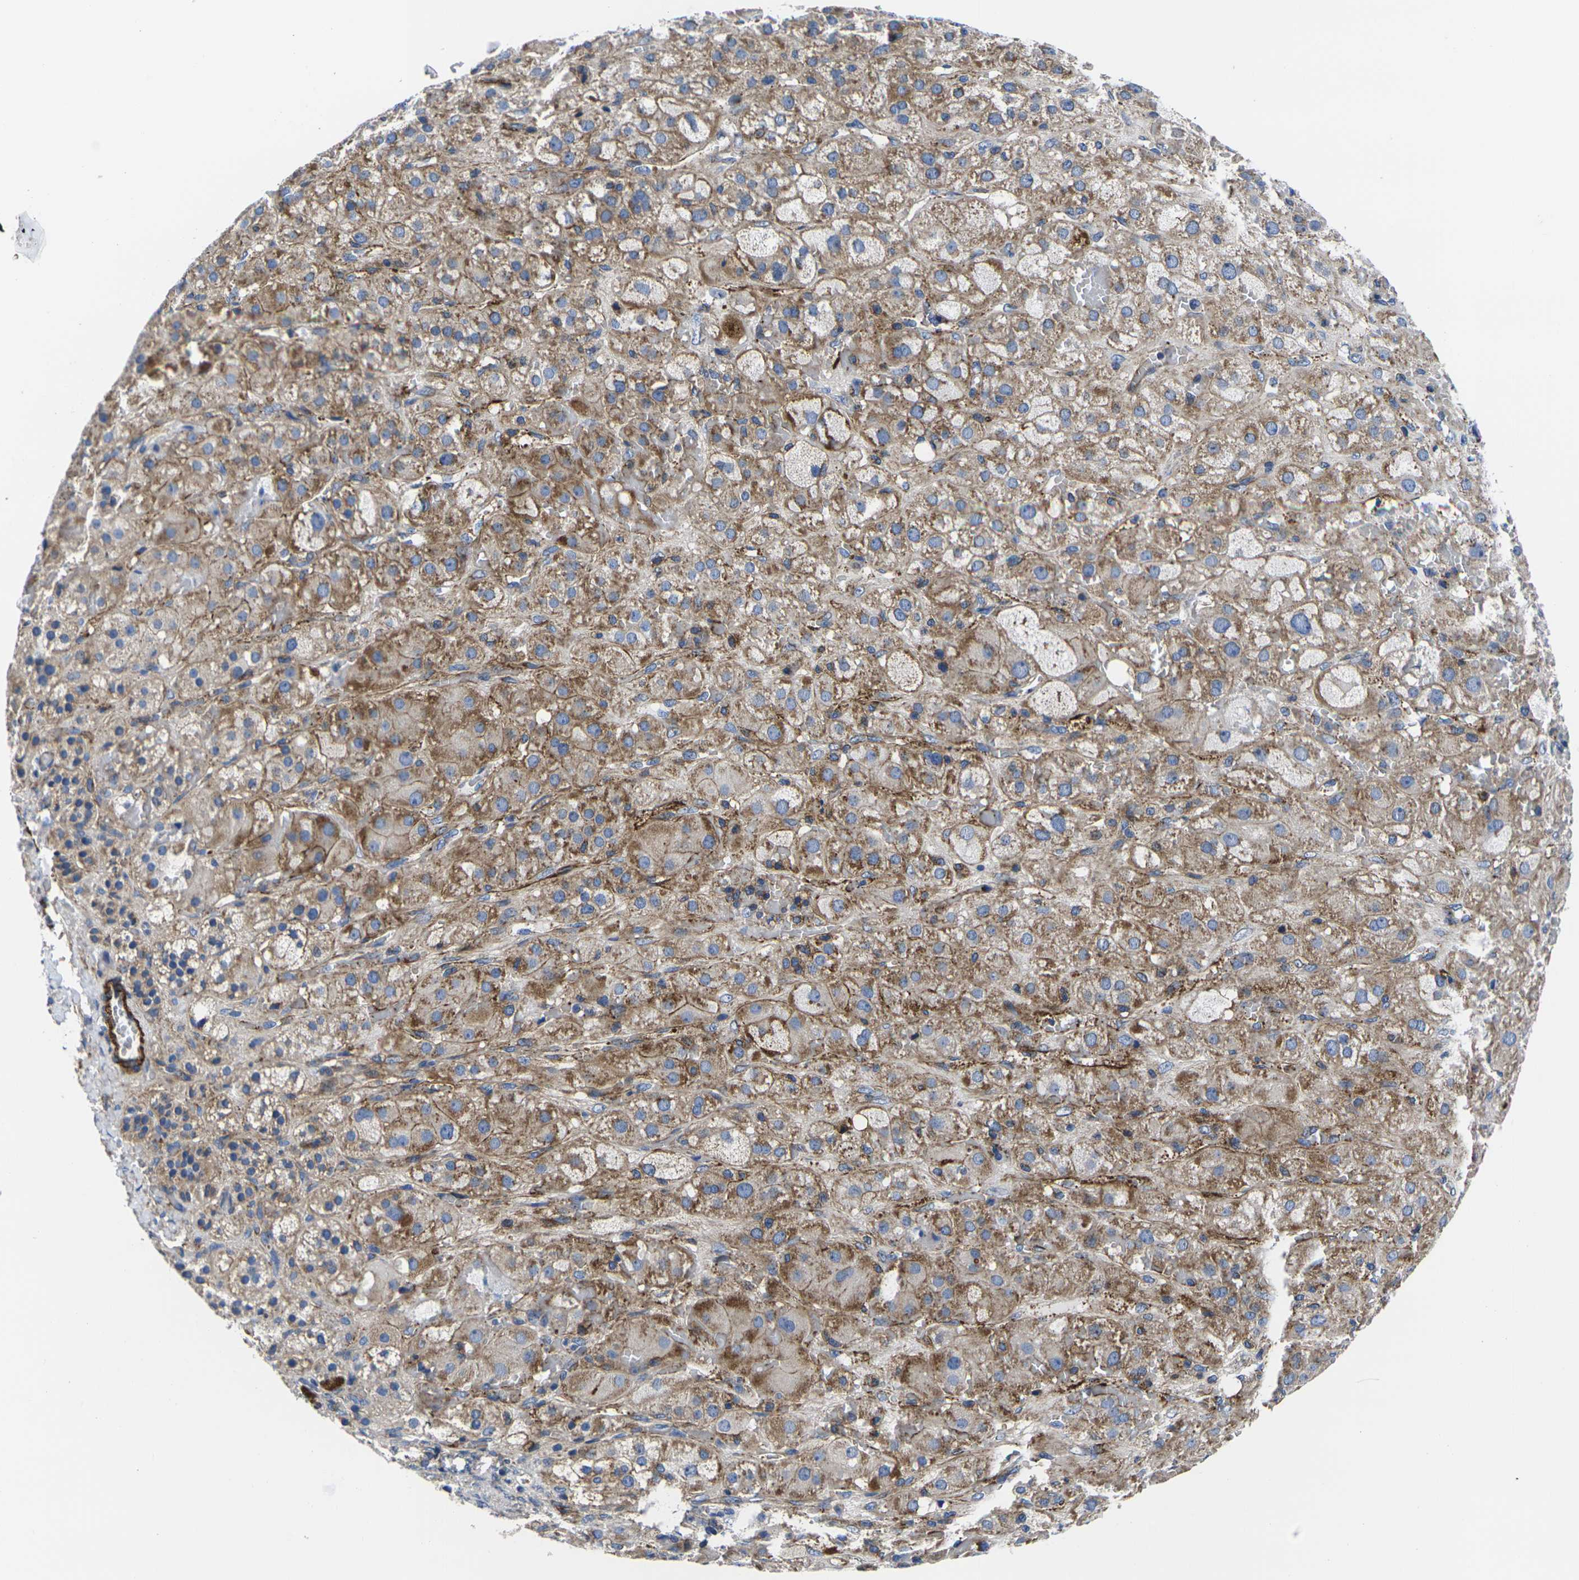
{"staining": {"intensity": "moderate", "quantity": ">75%", "location": "cytoplasmic/membranous"}, "tissue": "adrenal gland", "cell_type": "Glandular cells", "image_type": "normal", "snomed": [{"axis": "morphology", "description": "Normal tissue, NOS"}, {"axis": "topography", "description": "Adrenal gland"}], "caption": "The image reveals immunohistochemical staining of unremarkable adrenal gland. There is moderate cytoplasmic/membranous staining is seen in approximately >75% of glandular cells. (Brightfield microscopy of DAB IHC at high magnification).", "gene": "GPR4", "patient": {"sex": "female", "age": 47}}